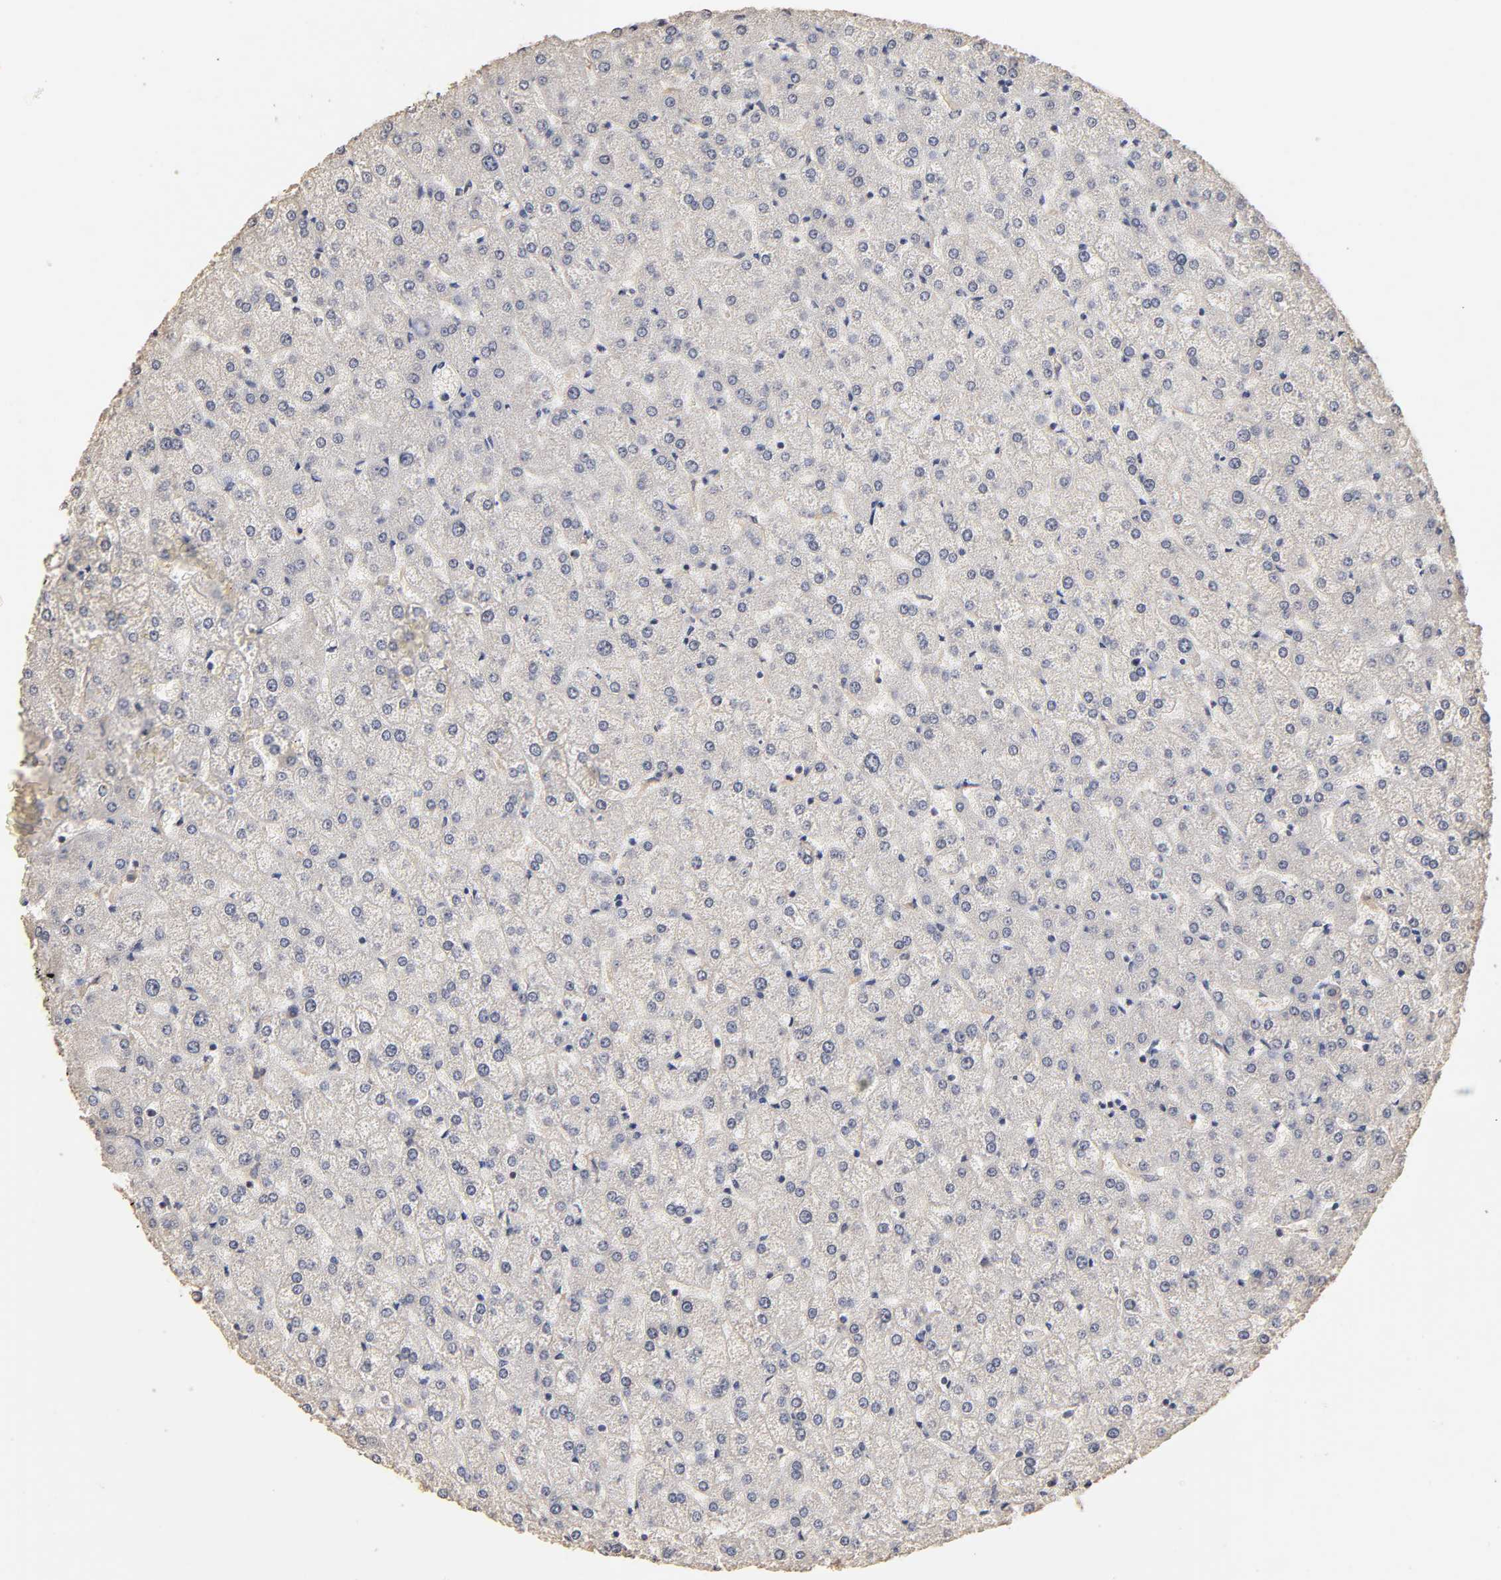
{"staining": {"intensity": "negative", "quantity": "none", "location": "none"}, "tissue": "liver", "cell_type": "Cholangiocytes", "image_type": "normal", "snomed": [{"axis": "morphology", "description": "Normal tissue, NOS"}, {"axis": "topography", "description": "Liver"}], "caption": "Immunohistochemistry photomicrograph of normal liver: human liver stained with DAB (3,3'-diaminobenzidine) demonstrates no significant protein positivity in cholangiocytes.", "gene": "VSIG4", "patient": {"sex": "female", "age": 32}}